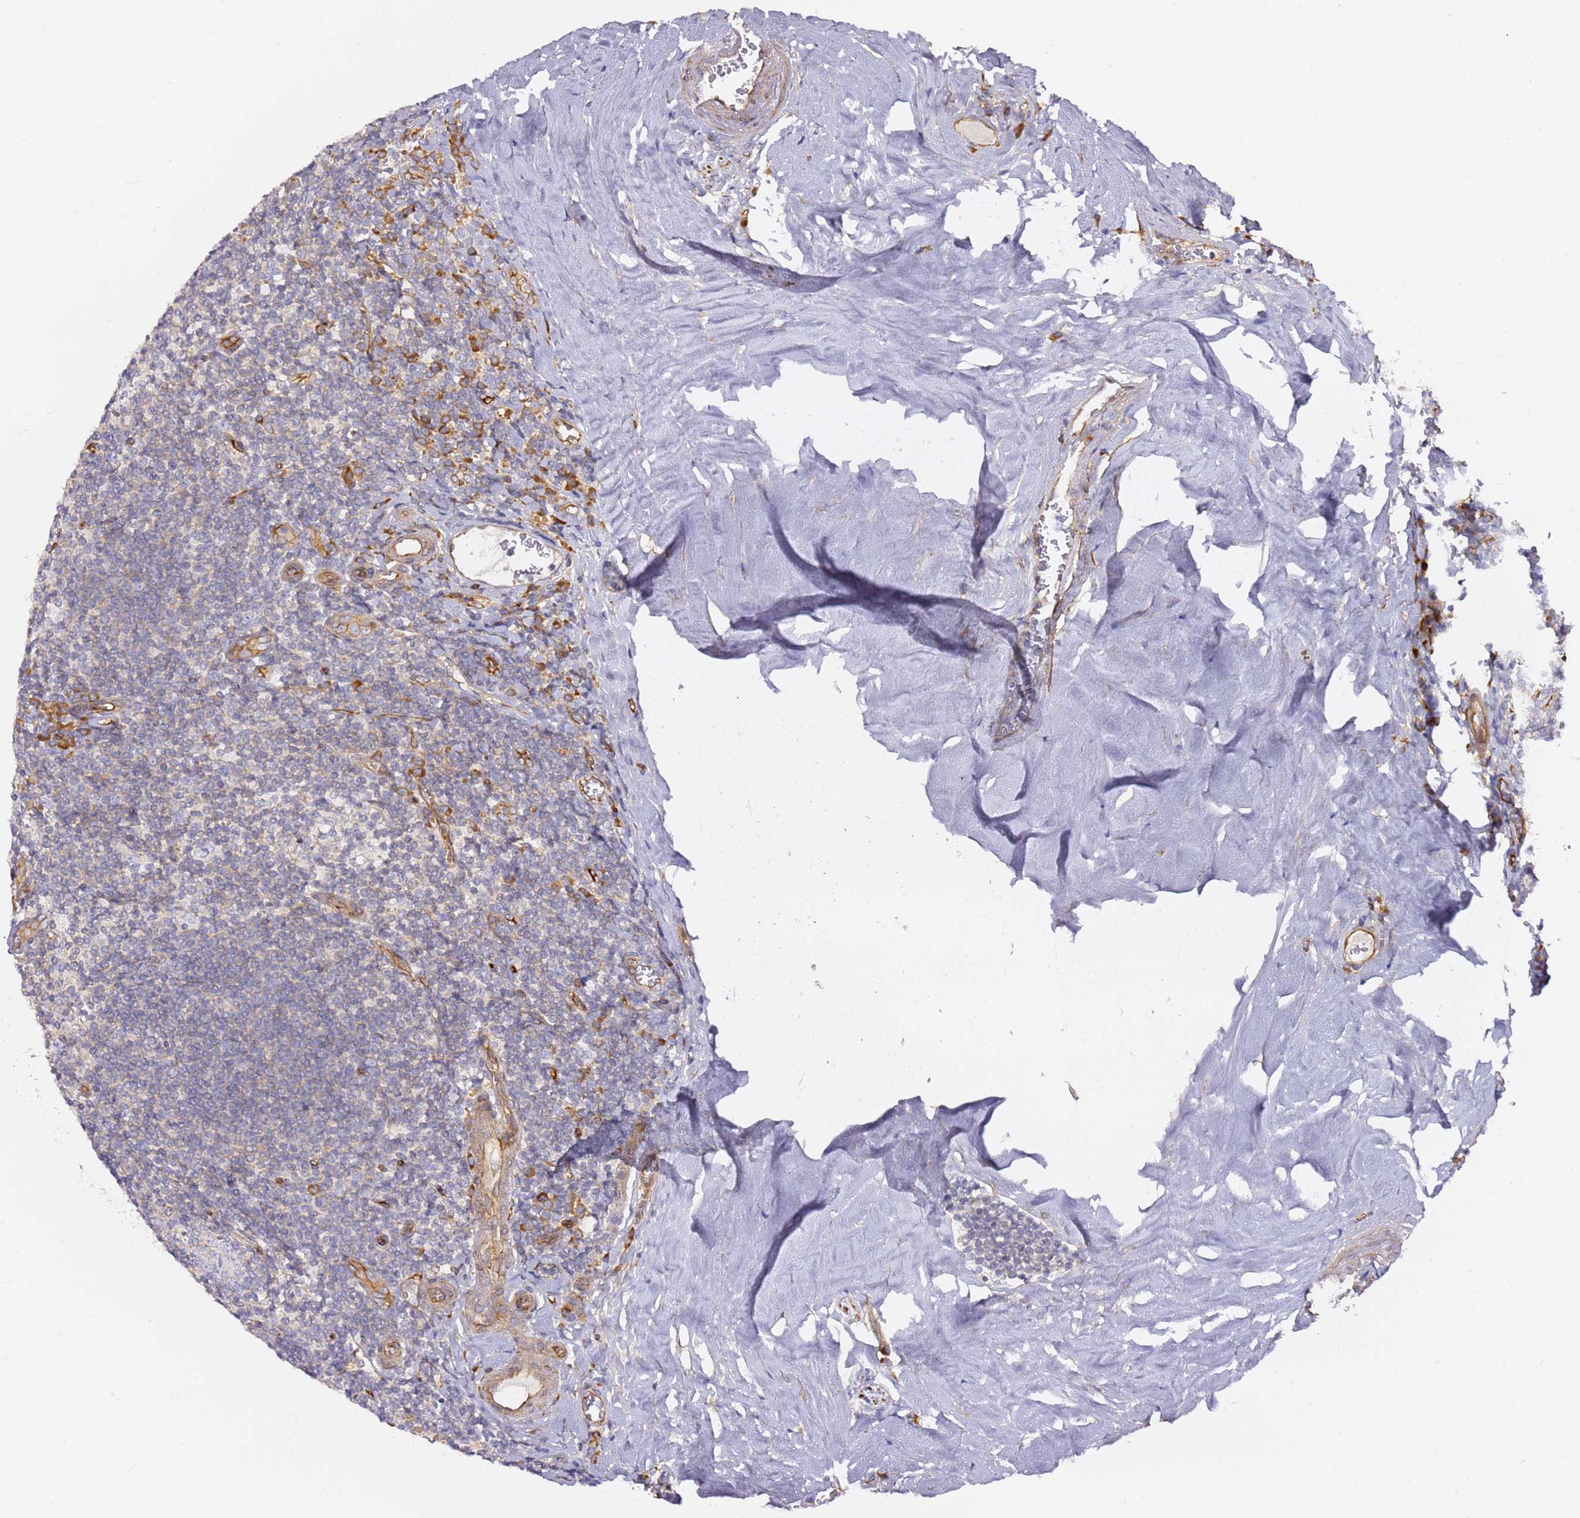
{"staining": {"intensity": "negative", "quantity": "none", "location": "none"}, "tissue": "tonsil", "cell_type": "Germinal center cells", "image_type": "normal", "snomed": [{"axis": "morphology", "description": "Normal tissue, NOS"}, {"axis": "topography", "description": "Tonsil"}], "caption": "Immunohistochemical staining of normal tonsil exhibits no significant expression in germinal center cells.", "gene": "KIF7", "patient": {"sex": "male", "age": 27}}